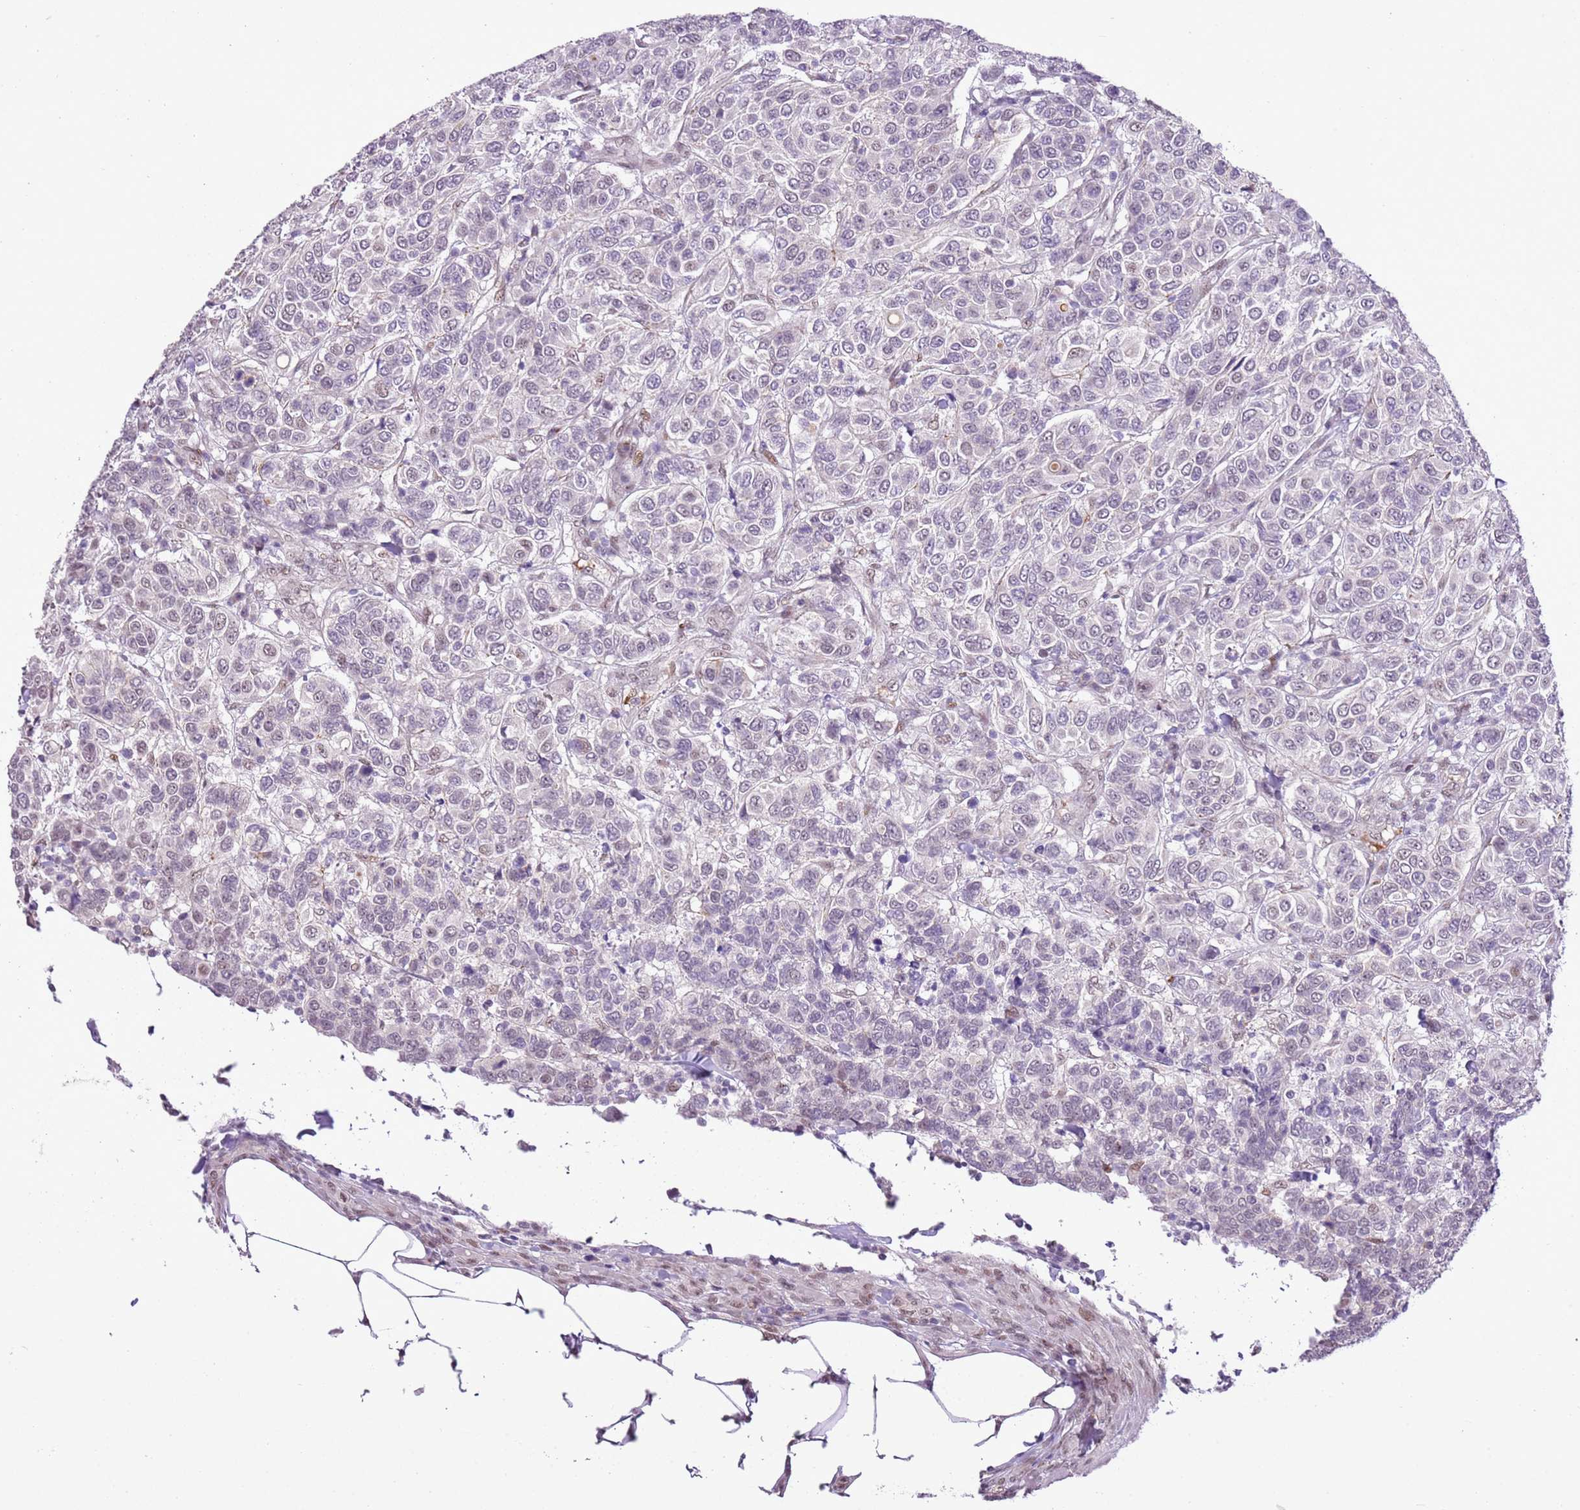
{"staining": {"intensity": "negative", "quantity": "none", "location": "none"}, "tissue": "breast cancer", "cell_type": "Tumor cells", "image_type": "cancer", "snomed": [{"axis": "morphology", "description": "Duct carcinoma"}, {"axis": "topography", "description": "Breast"}], "caption": "Tumor cells are negative for protein expression in human breast cancer.", "gene": "NACC2", "patient": {"sex": "female", "age": 55}}